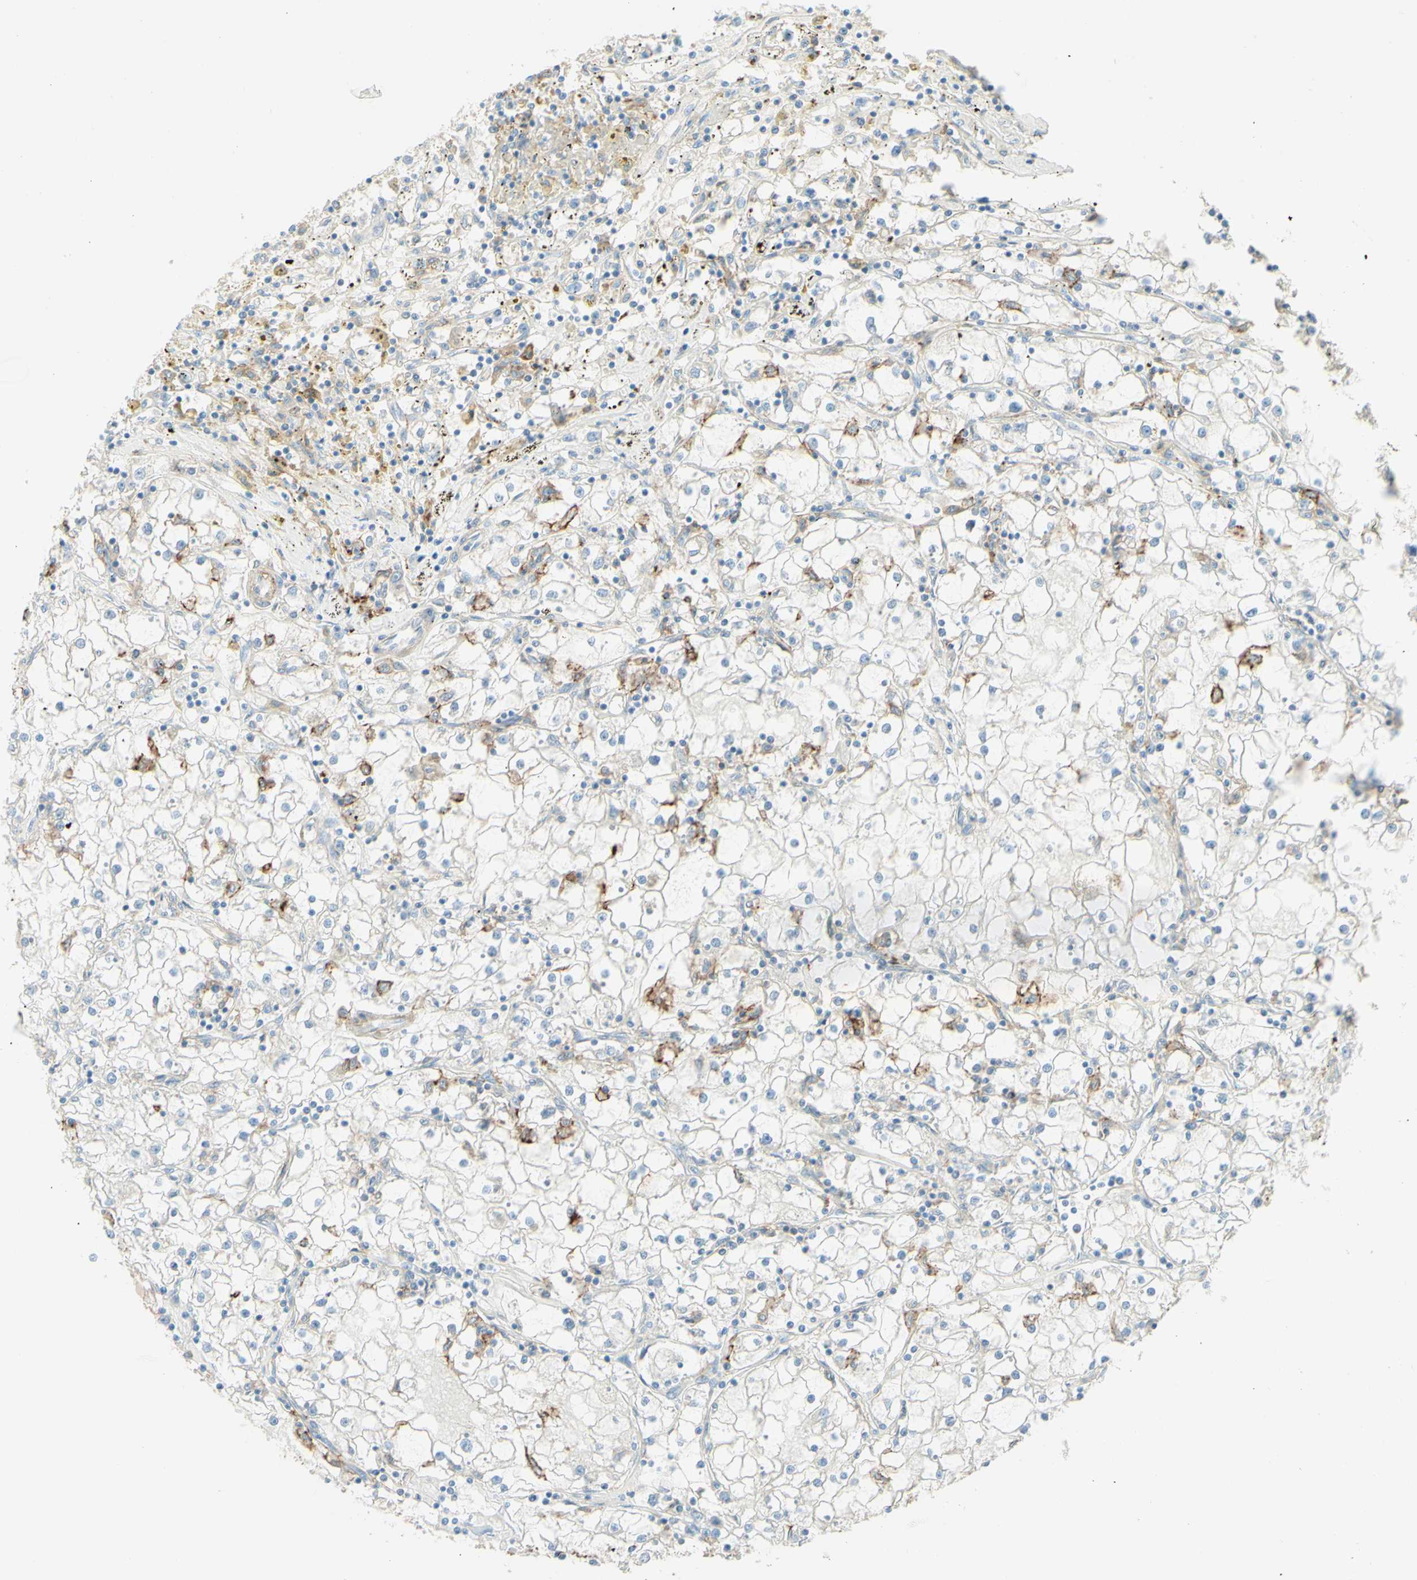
{"staining": {"intensity": "weak", "quantity": "25%-75%", "location": "cytoplasmic/membranous"}, "tissue": "renal cancer", "cell_type": "Tumor cells", "image_type": "cancer", "snomed": [{"axis": "morphology", "description": "Adenocarcinoma, NOS"}, {"axis": "topography", "description": "Kidney"}], "caption": "Adenocarcinoma (renal) tissue exhibits weak cytoplasmic/membranous expression in about 25%-75% of tumor cells The staining was performed using DAB, with brown indicating positive protein expression. Nuclei are stained blue with hematoxylin.", "gene": "ALCAM", "patient": {"sex": "male", "age": 56}}